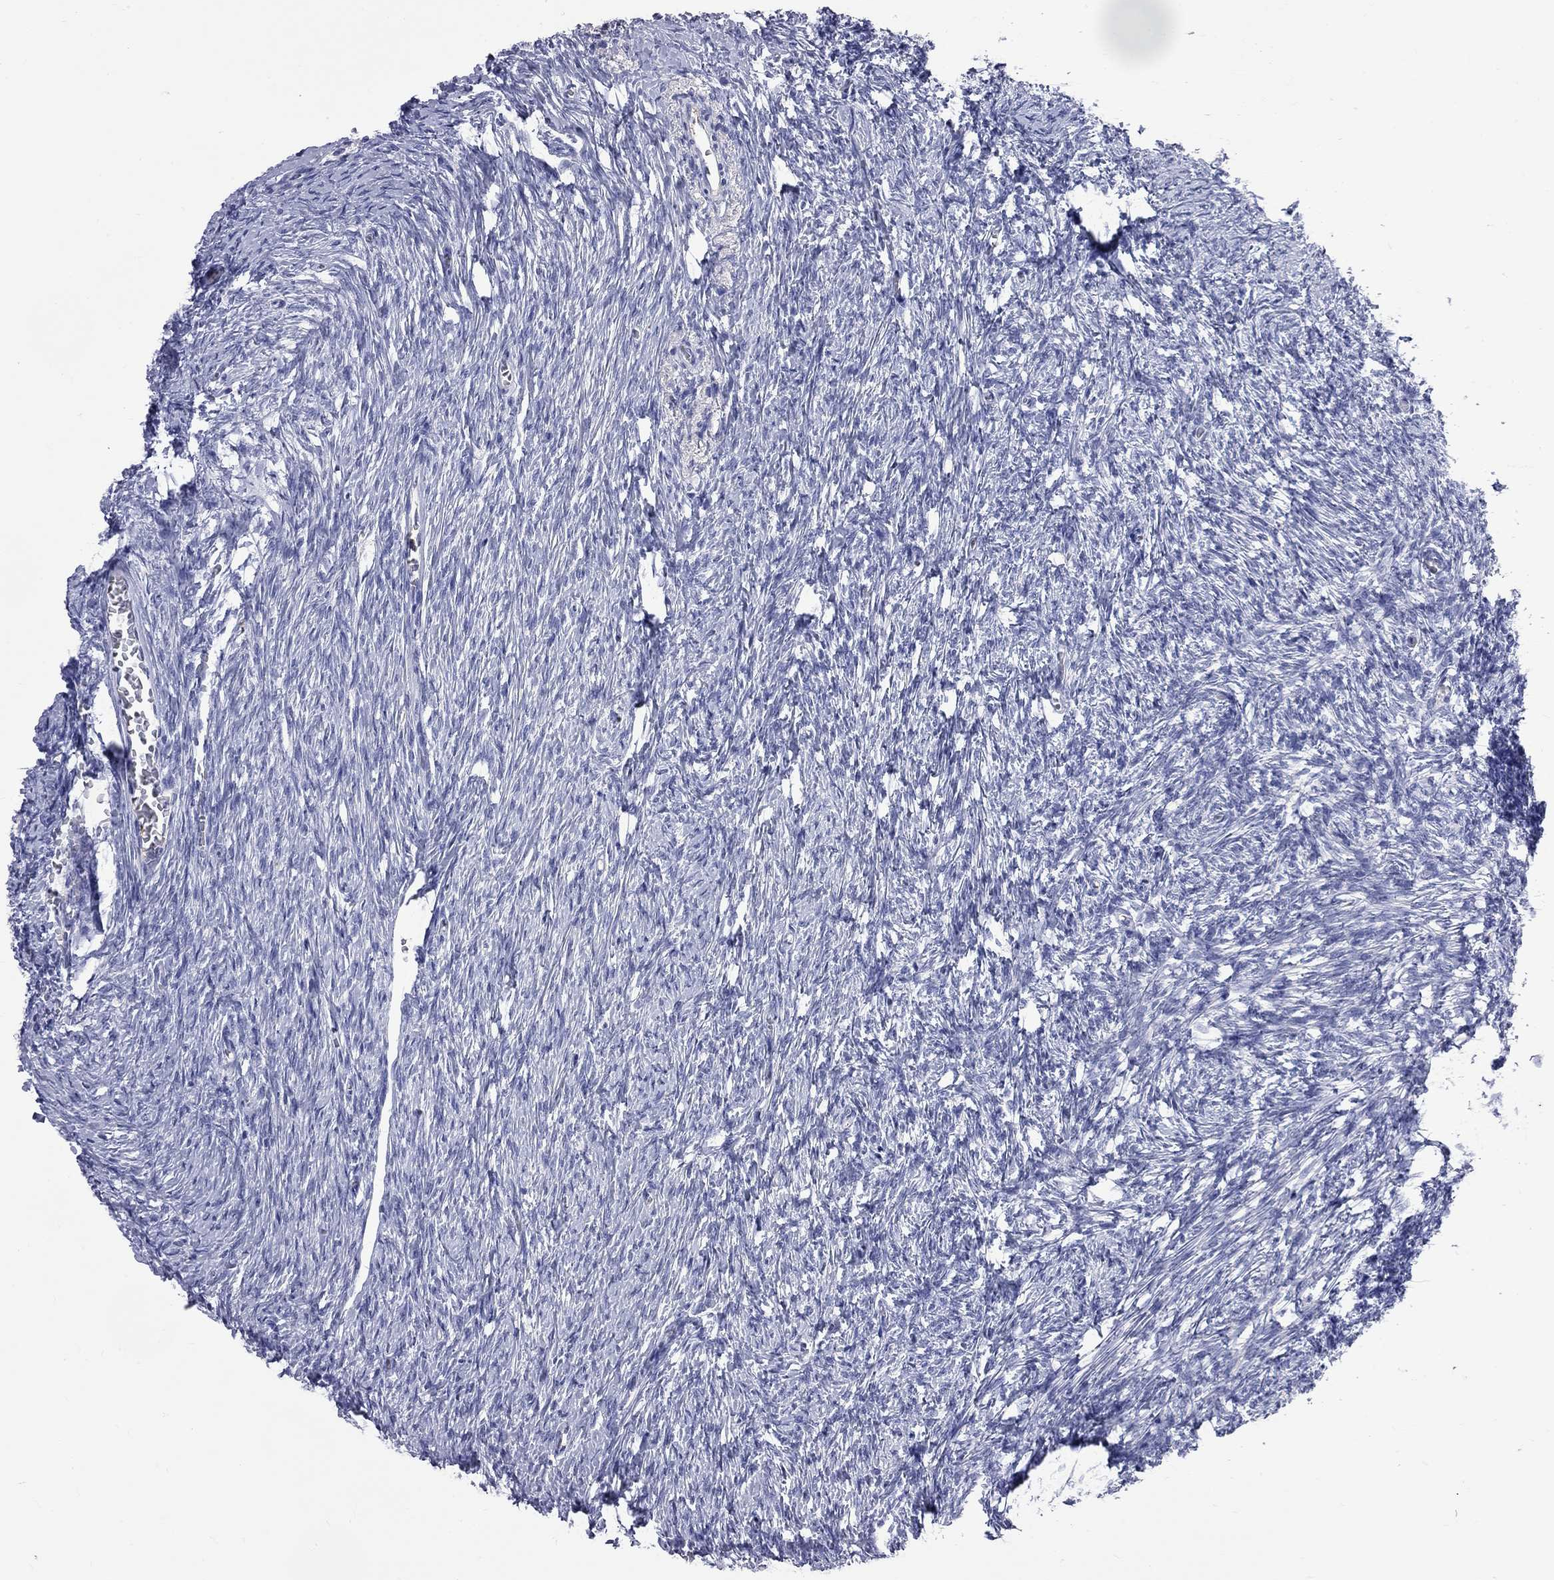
{"staining": {"intensity": "negative", "quantity": "none", "location": "none"}, "tissue": "ovary", "cell_type": "Follicle cells", "image_type": "normal", "snomed": [{"axis": "morphology", "description": "Normal tissue, NOS"}, {"axis": "topography", "description": "Ovary"}], "caption": "This is an IHC histopathology image of unremarkable human ovary. There is no positivity in follicle cells.", "gene": "KCND2", "patient": {"sex": "female", "age": 39}}